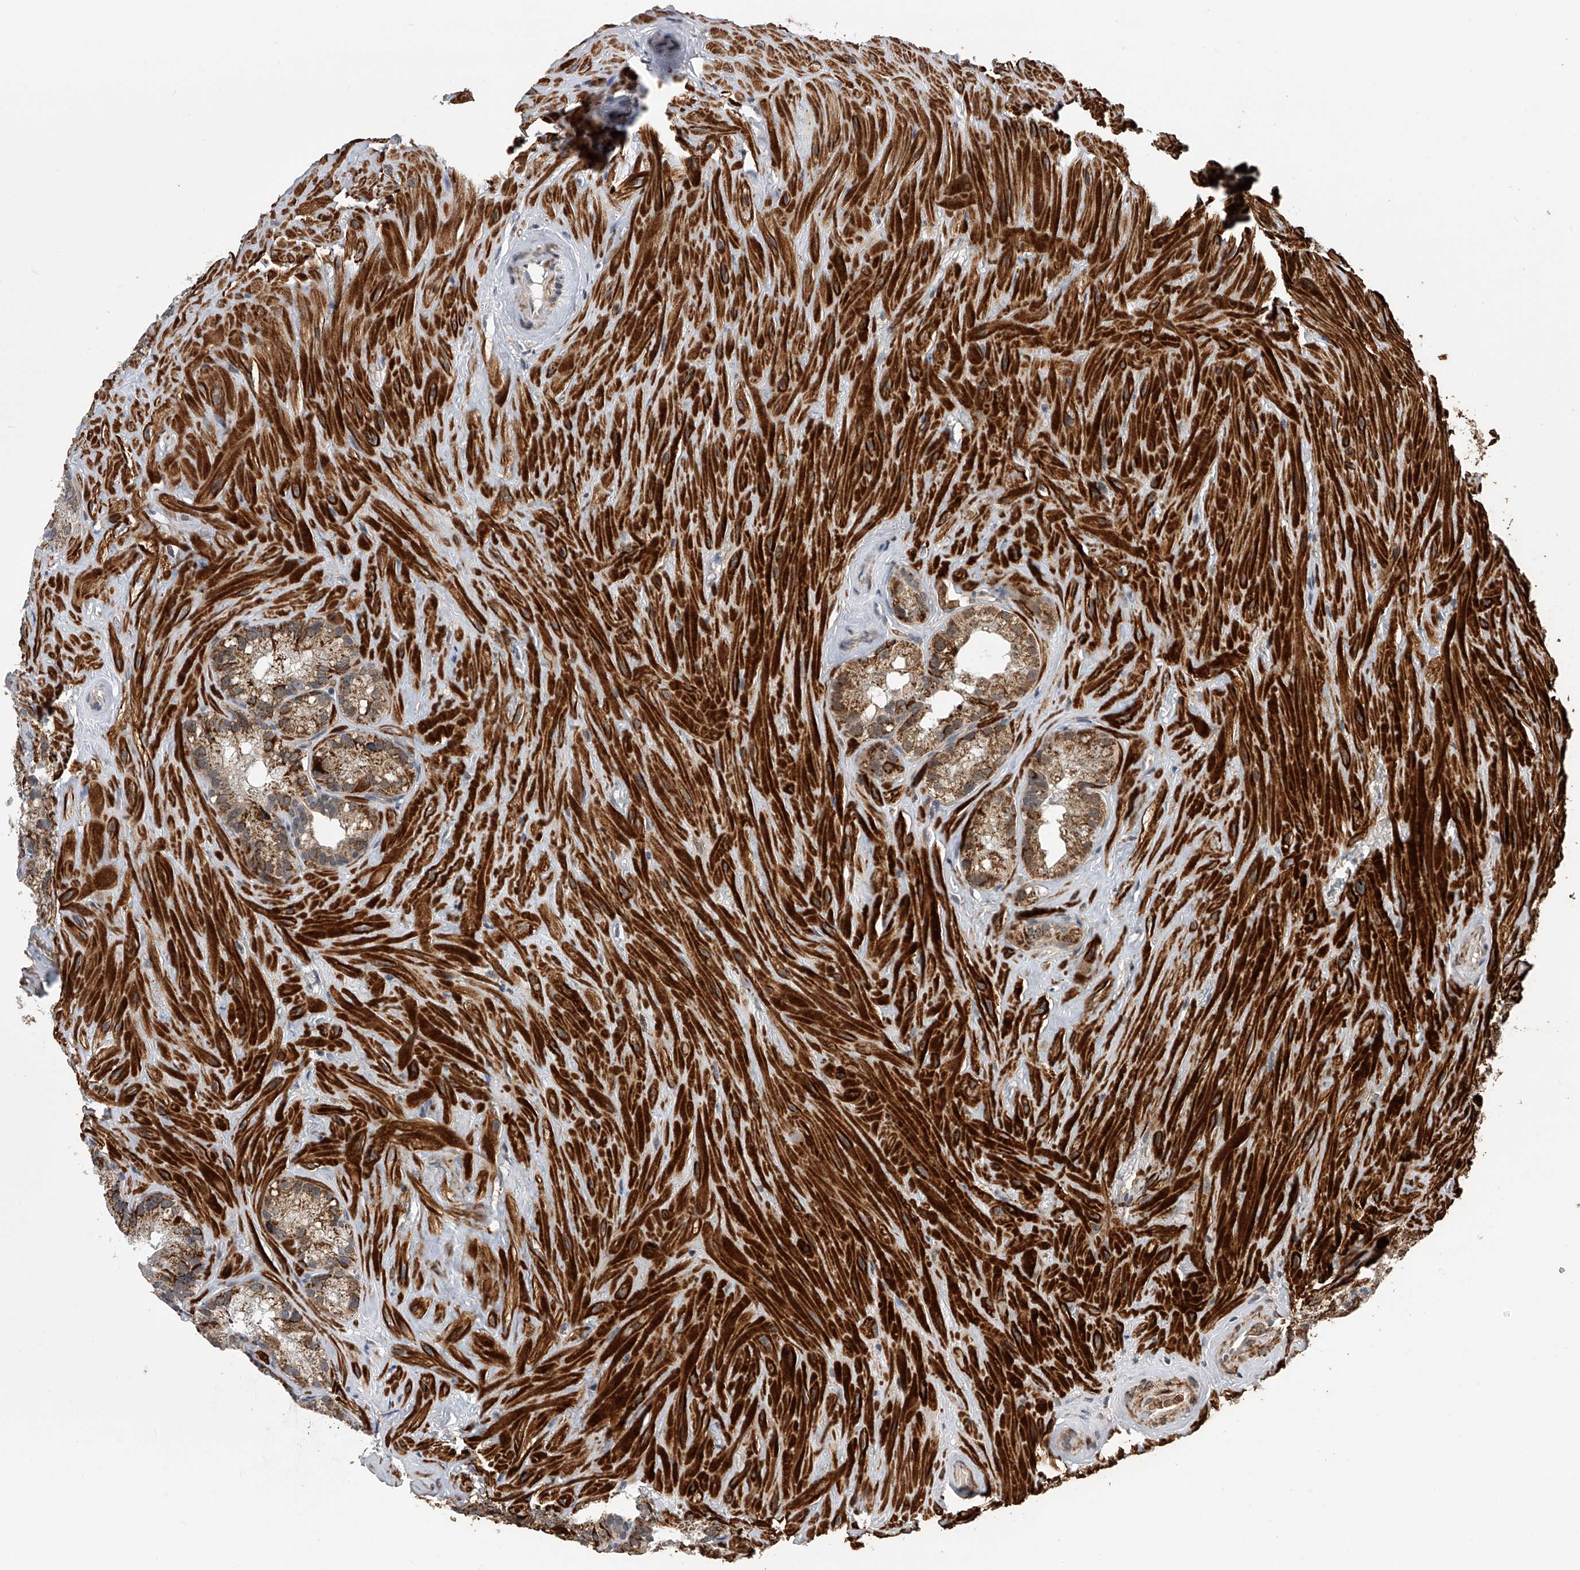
{"staining": {"intensity": "moderate", "quantity": ">75%", "location": "cytoplasmic/membranous"}, "tissue": "seminal vesicle", "cell_type": "Glandular cells", "image_type": "normal", "snomed": [{"axis": "morphology", "description": "Normal tissue, NOS"}, {"axis": "topography", "description": "Prostate"}, {"axis": "topography", "description": "Seminal veicle"}], "caption": "Immunohistochemistry of benign human seminal vesicle demonstrates medium levels of moderate cytoplasmic/membranous staining in approximately >75% of glandular cells.", "gene": "SPOCK1", "patient": {"sex": "male", "age": 68}}